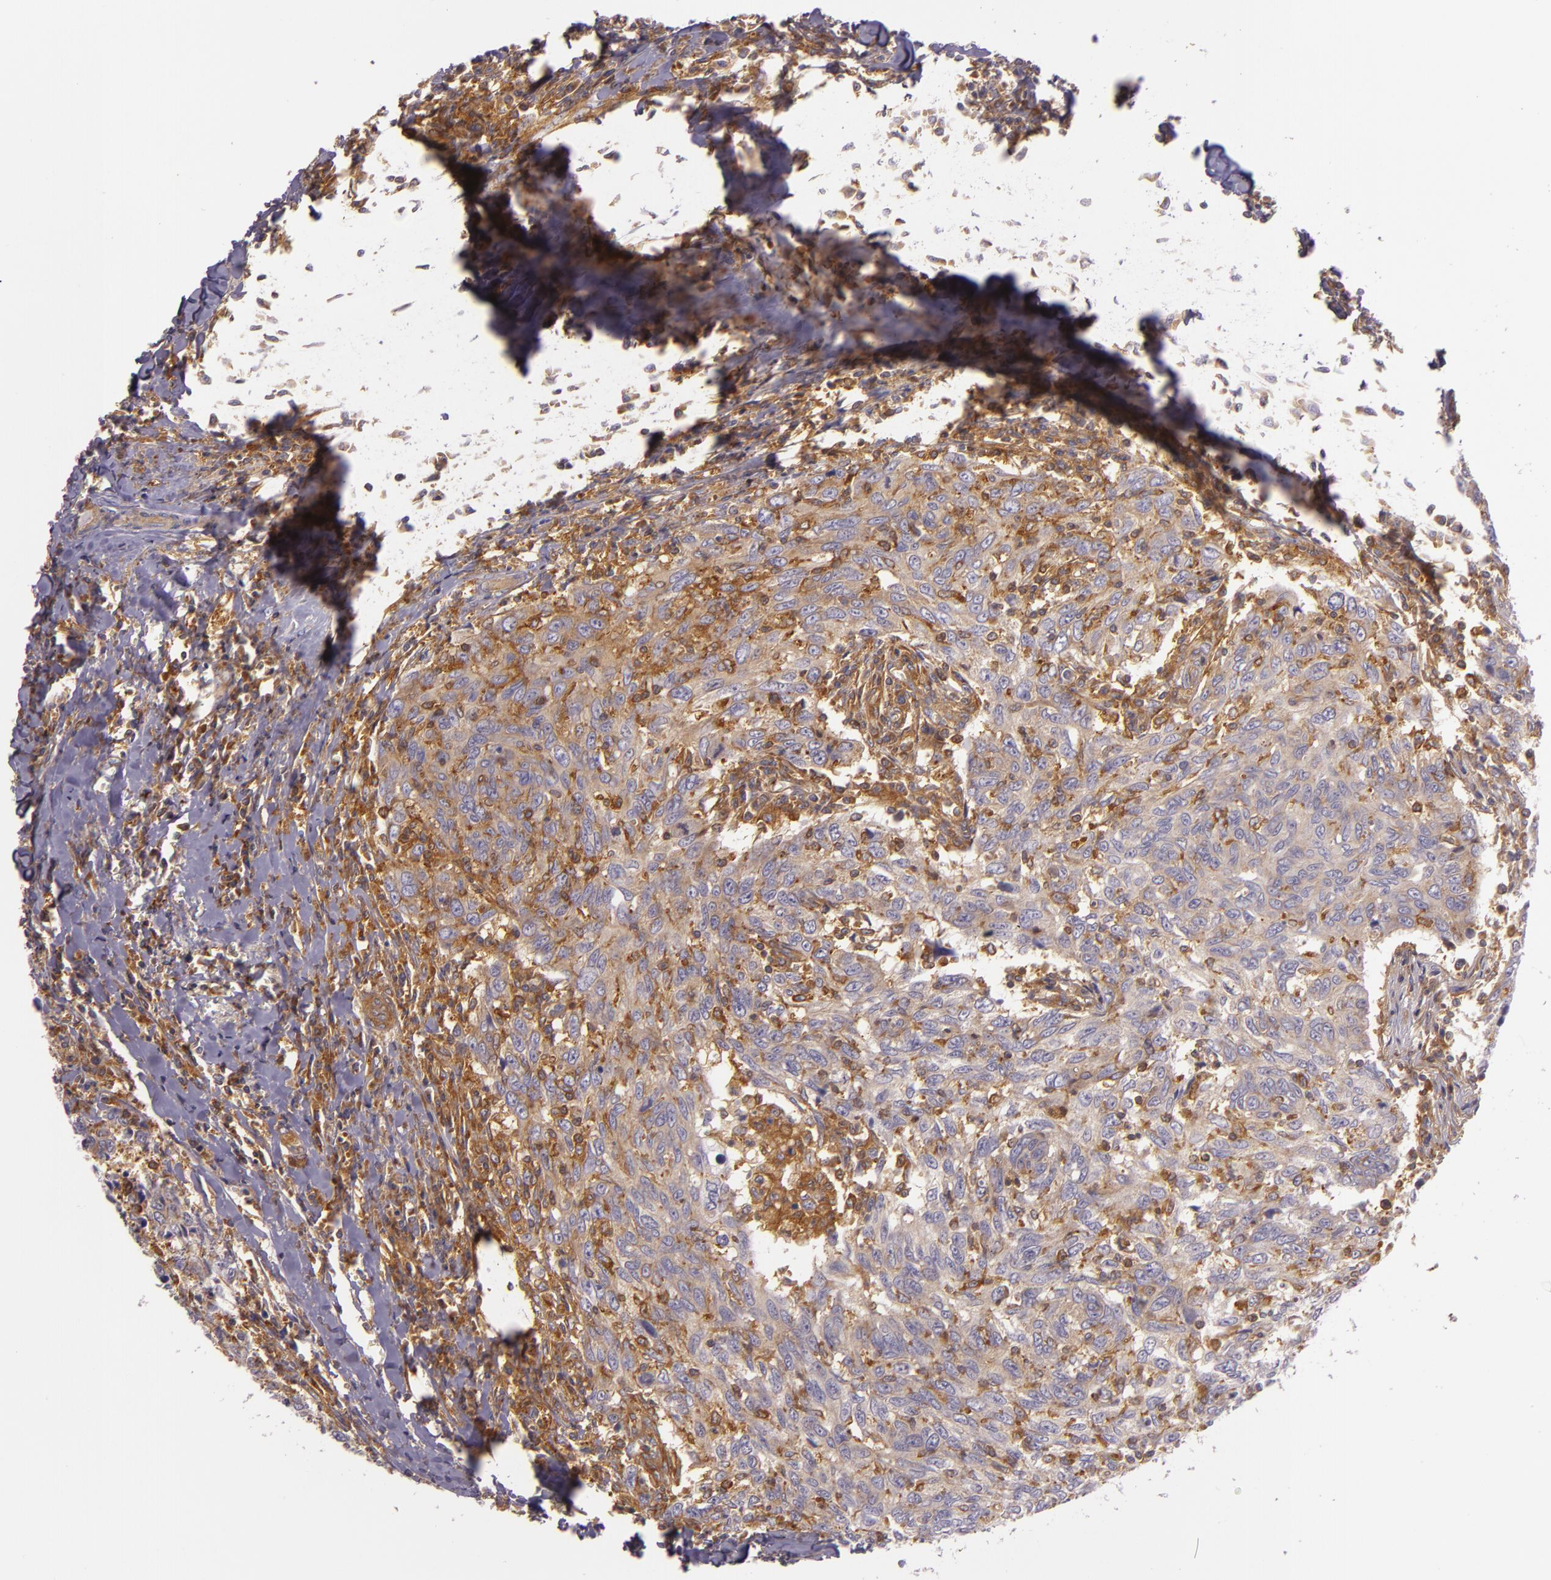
{"staining": {"intensity": "moderate", "quantity": ">75%", "location": "cytoplasmic/membranous"}, "tissue": "breast cancer", "cell_type": "Tumor cells", "image_type": "cancer", "snomed": [{"axis": "morphology", "description": "Duct carcinoma"}, {"axis": "topography", "description": "Breast"}], "caption": "Protein staining of breast cancer tissue exhibits moderate cytoplasmic/membranous expression in approximately >75% of tumor cells. Nuclei are stained in blue.", "gene": "TLN1", "patient": {"sex": "female", "age": 50}}